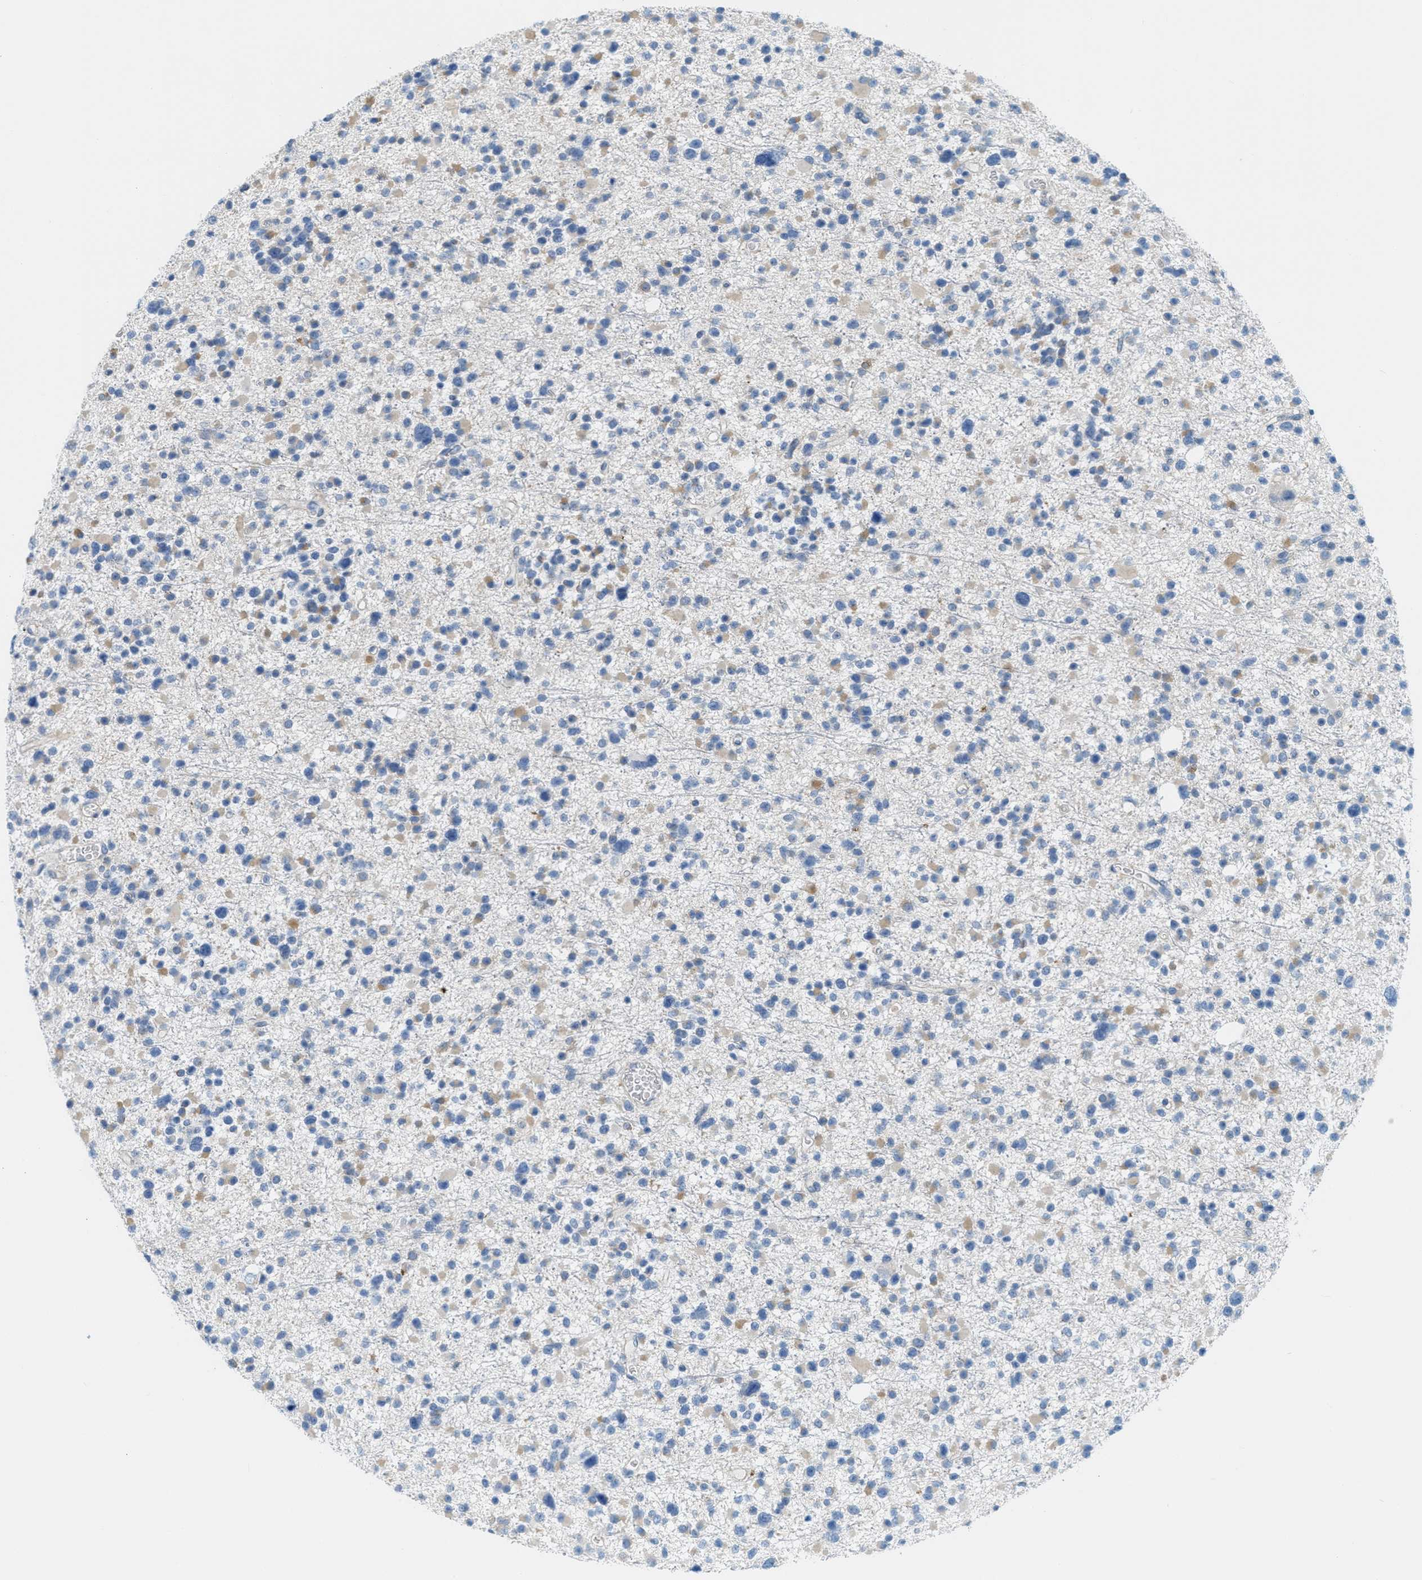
{"staining": {"intensity": "negative", "quantity": "none", "location": "none"}, "tissue": "glioma", "cell_type": "Tumor cells", "image_type": "cancer", "snomed": [{"axis": "morphology", "description": "Glioma, malignant, Low grade"}, {"axis": "topography", "description": "Brain"}], "caption": "The image reveals no significant expression in tumor cells of glioma. (DAB (3,3'-diaminobenzidine) IHC visualized using brightfield microscopy, high magnification).", "gene": "TEX264", "patient": {"sex": "female", "age": 22}}